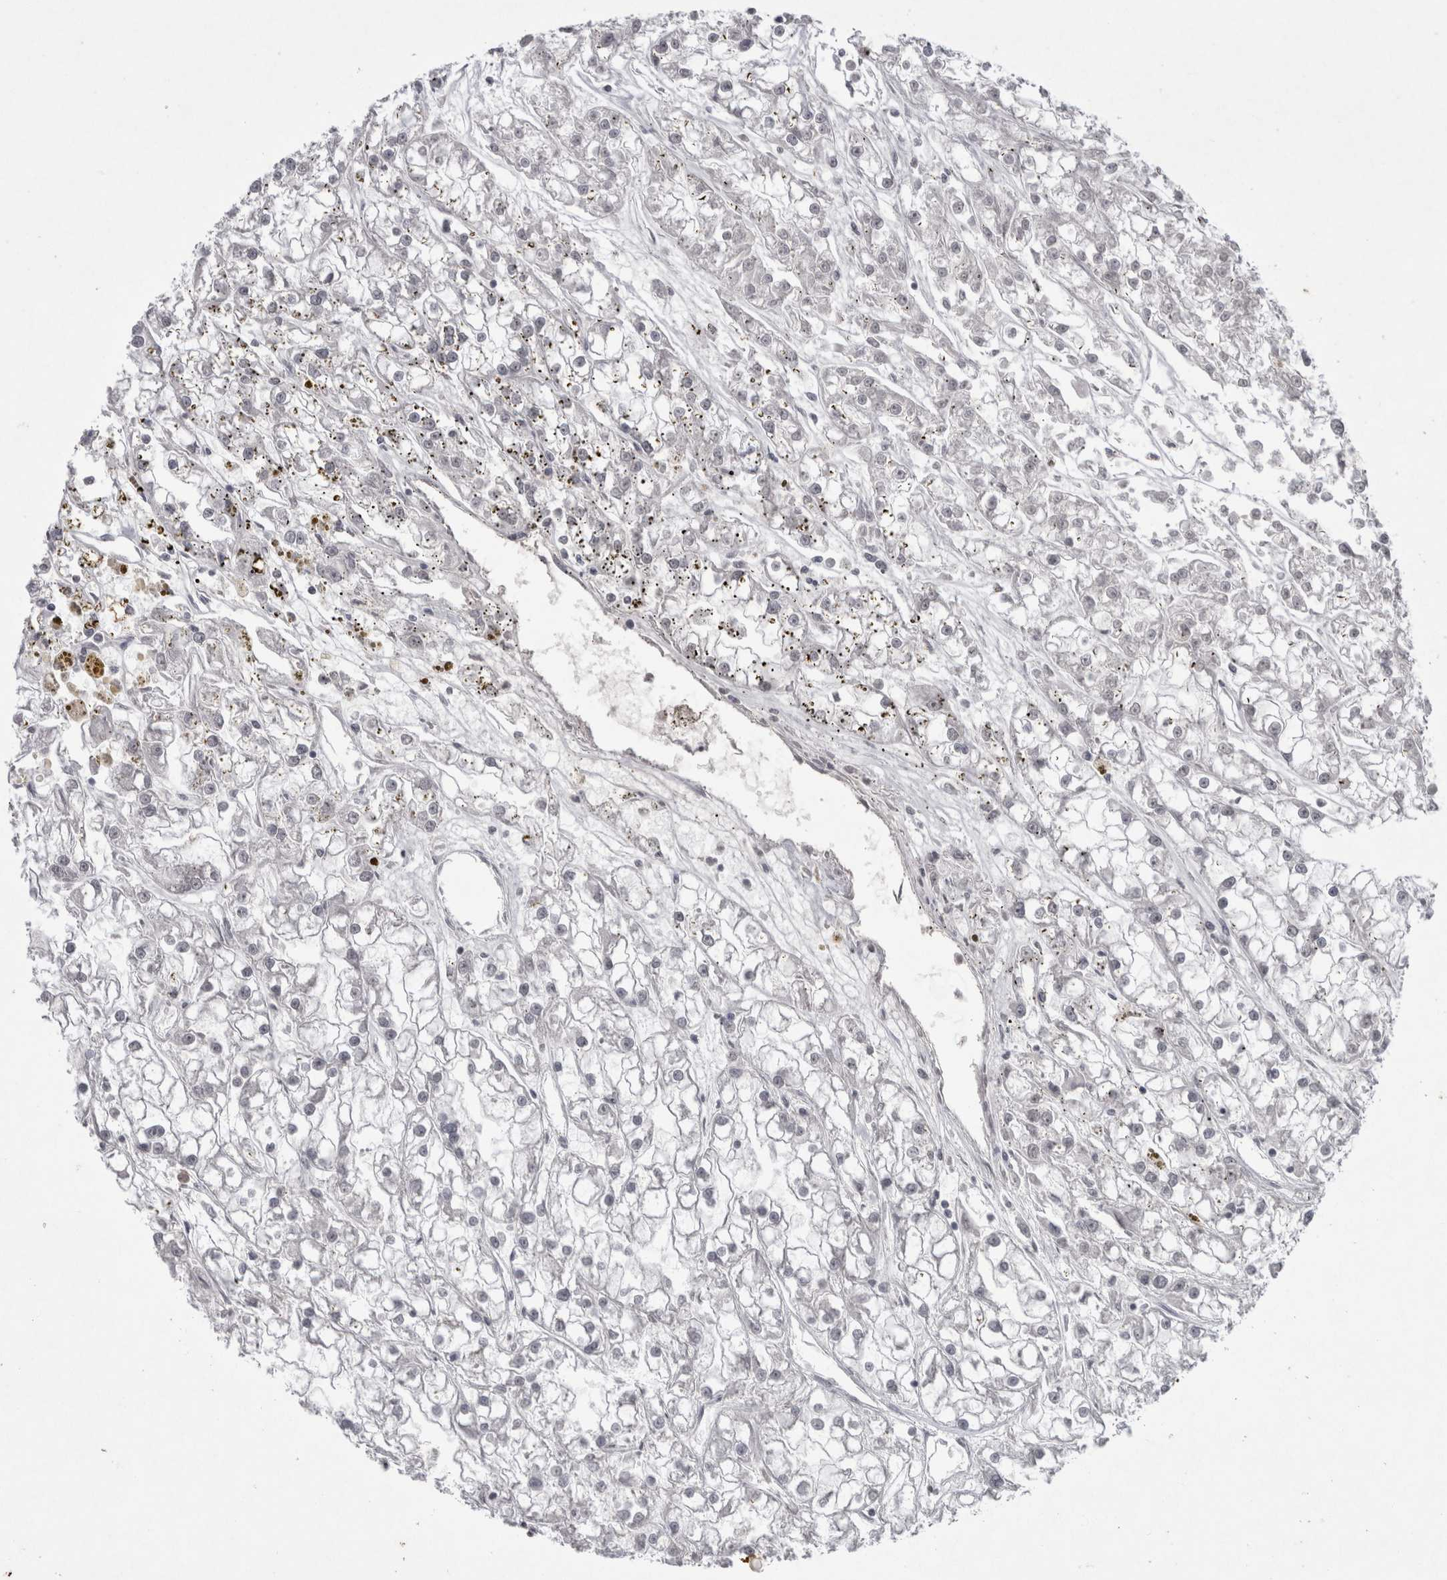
{"staining": {"intensity": "negative", "quantity": "none", "location": "none"}, "tissue": "renal cancer", "cell_type": "Tumor cells", "image_type": "cancer", "snomed": [{"axis": "morphology", "description": "Adenocarcinoma, NOS"}, {"axis": "topography", "description": "Kidney"}], "caption": "An immunohistochemistry image of adenocarcinoma (renal) is shown. There is no staining in tumor cells of adenocarcinoma (renal). The staining is performed using DAB (3,3'-diaminobenzidine) brown chromogen with nuclei counter-stained in using hematoxylin.", "gene": "DDX4", "patient": {"sex": "female", "age": 52}}